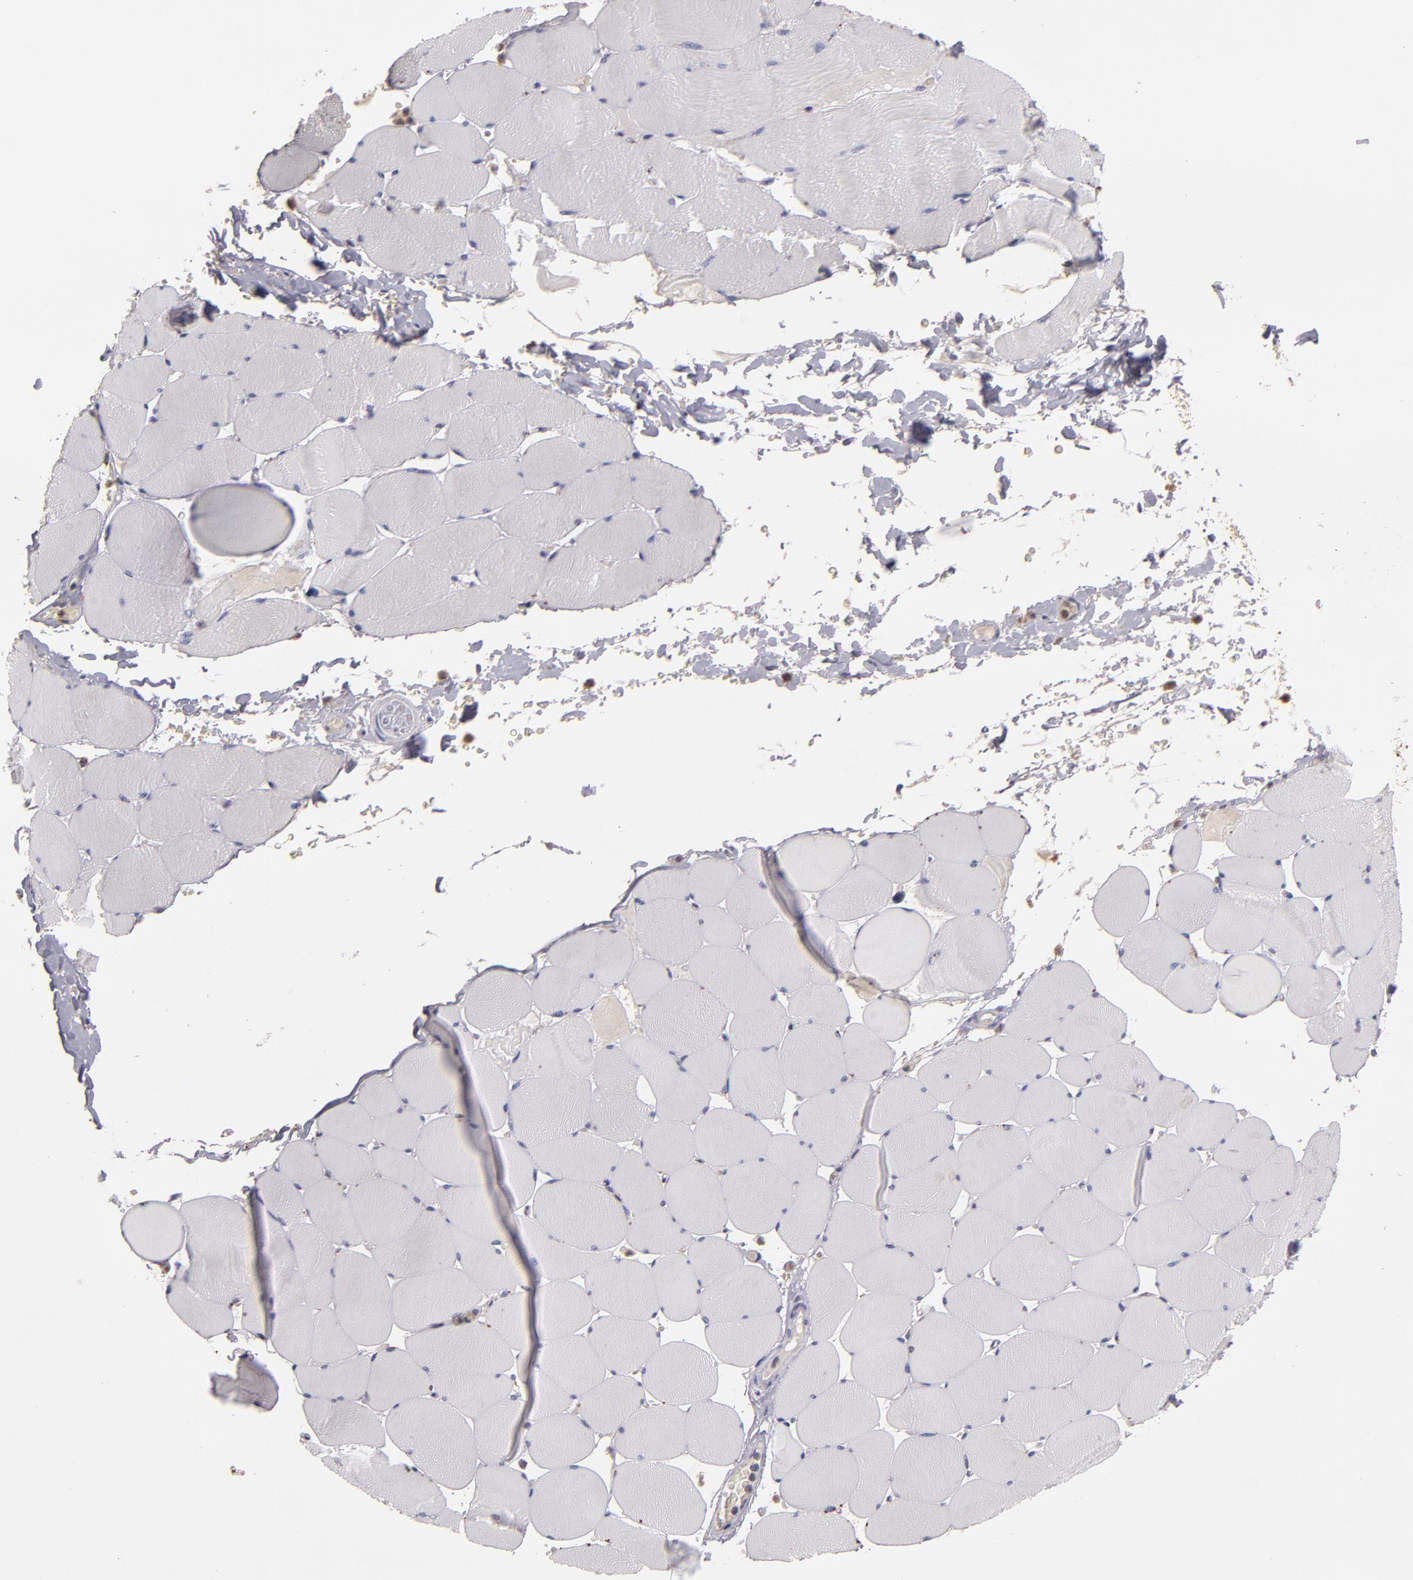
{"staining": {"intensity": "negative", "quantity": "none", "location": "none"}, "tissue": "skeletal muscle", "cell_type": "Myocytes", "image_type": "normal", "snomed": [{"axis": "morphology", "description": "Normal tissue, NOS"}, {"axis": "topography", "description": "Skeletal muscle"}], "caption": "DAB (3,3'-diaminobenzidine) immunohistochemical staining of normal skeletal muscle displays no significant positivity in myocytes. Nuclei are stained in blue.", "gene": "TRAF1", "patient": {"sex": "male", "age": 62}}